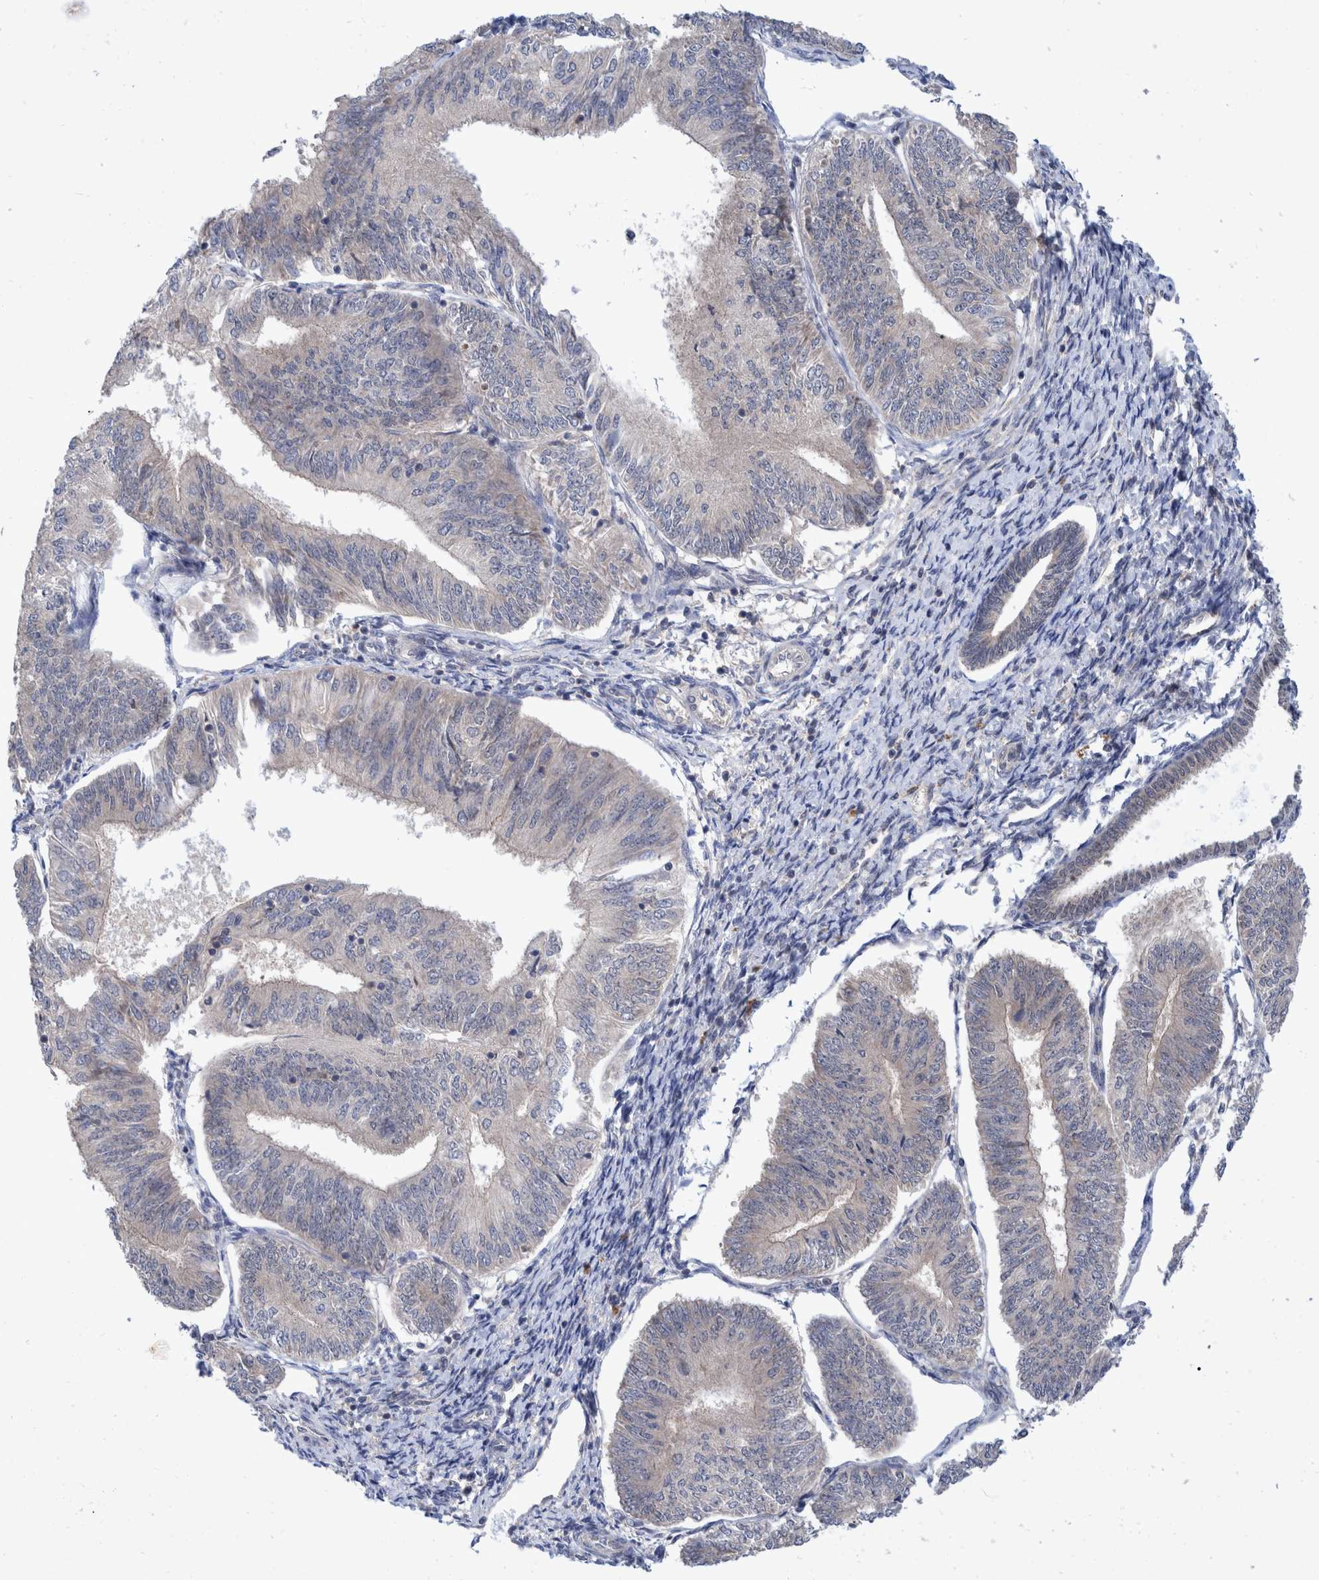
{"staining": {"intensity": "negative", "quantity": "none", "location": "none"}, "tissue": "endometrial cancer", "cell_type": "Tumor cells", "image_type": "cancer", "snomed": [{"axis": "morphology", "description": "Adenocarcinoma, NOS"}, {"axis": "topography", "description": "Endometrium"}], "caption": "The photomicrograph demonstrates no significant expression in tumor cells of adenocarcinoma (endometrial). The staining is performed using DAB brown chromogen with nuclei counter-stained in using hematoxylin.", "gene": "PLPBP", "patient": {"sex": "female", "age": 58}}